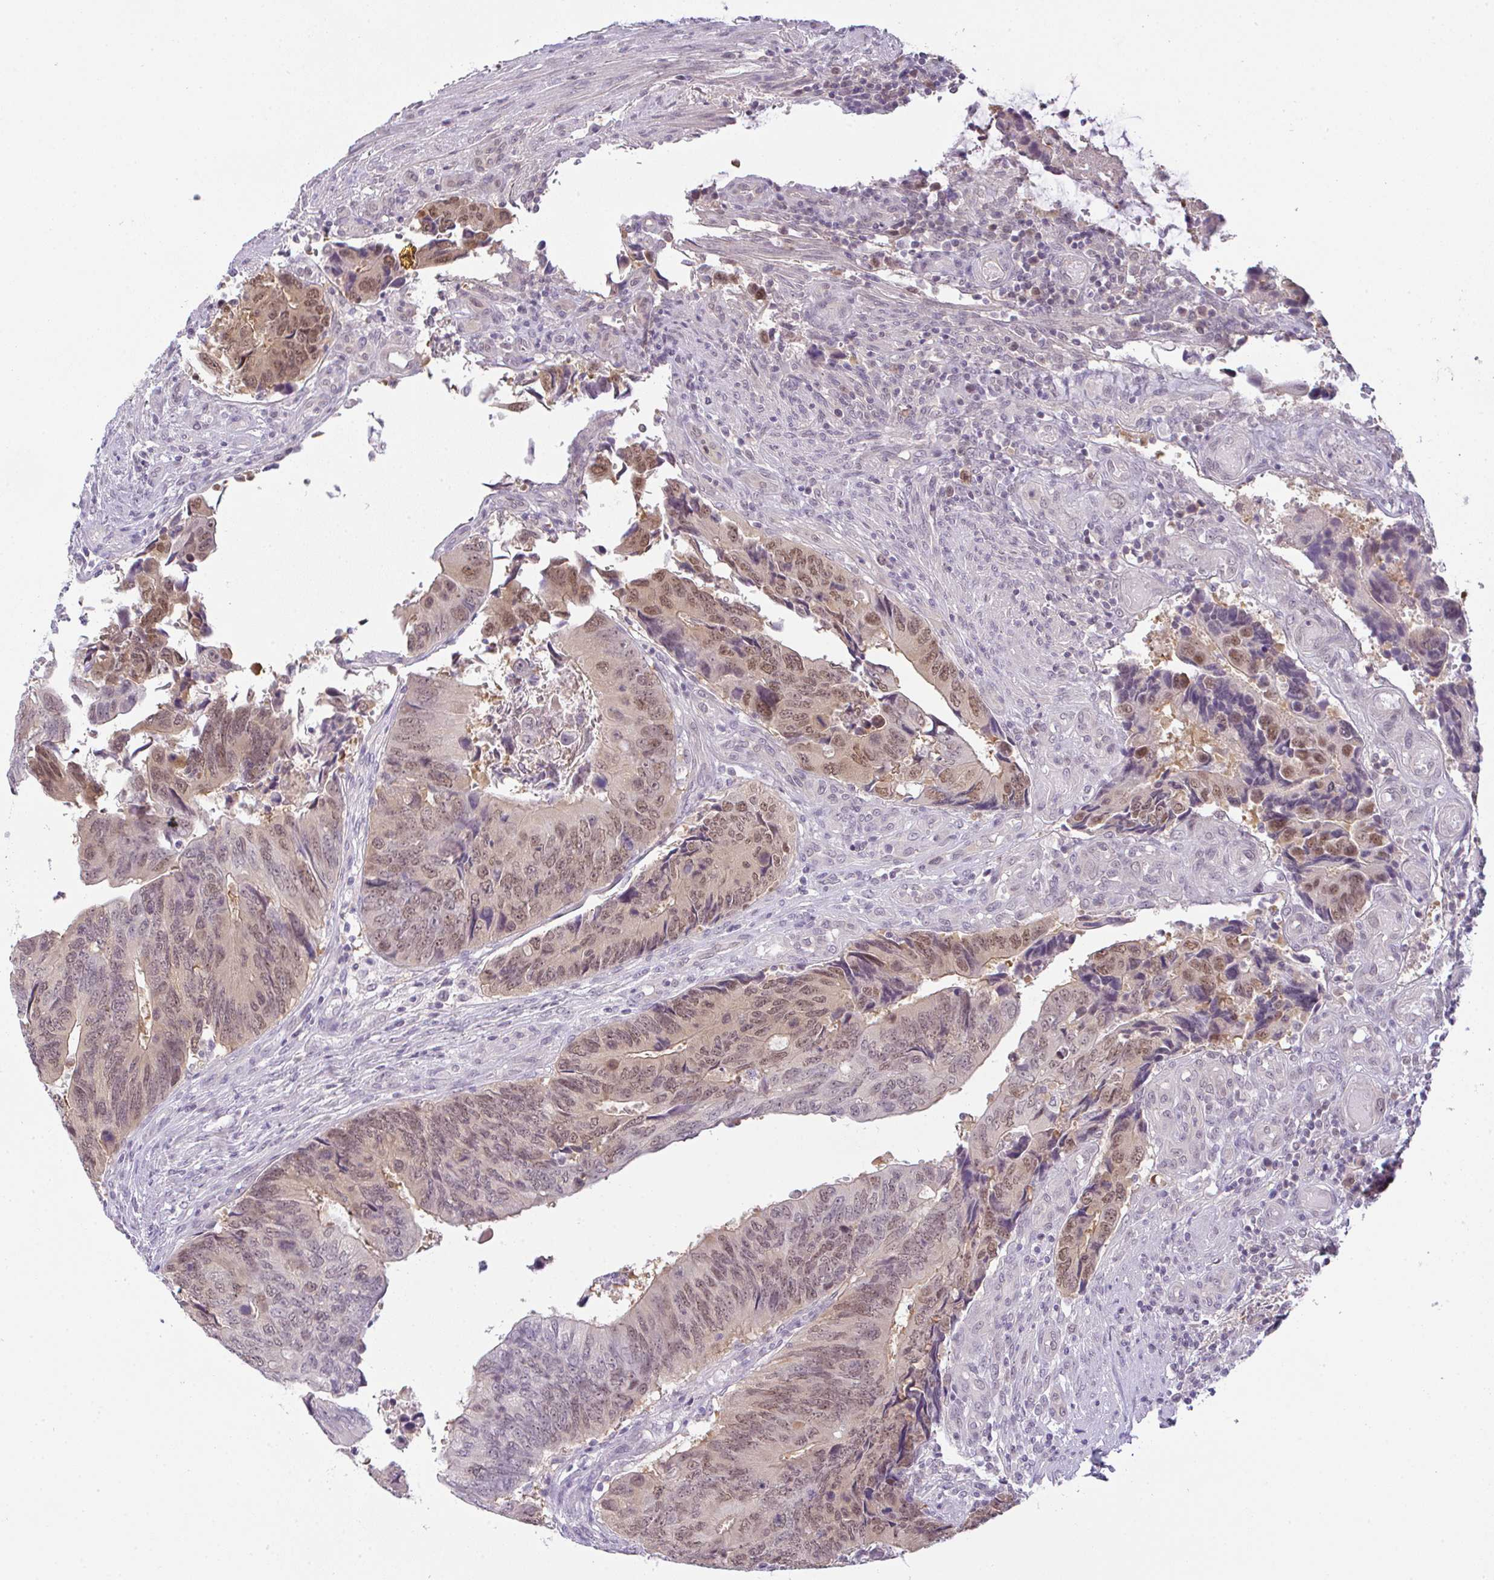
{"staining": {"intensity": "weak", "quantity": "25%-75%", "location": "nuclear"}, "tissue": "colorectal cancer", "cell_type": "Tumor cells", "image_type": "cancer", "snomed": [{"axis": "morphology", "description": "Adenocarcinoma, NOS"}, {"axis": "topography", "description": "Colon"}], "caption": "Weak nuclear positivity is present in about 25%-75% of tumor cells in adenocarcinoma (colorectal).", "gene": "CSE1L", "patient": {"sex": "male", "age": 87}}